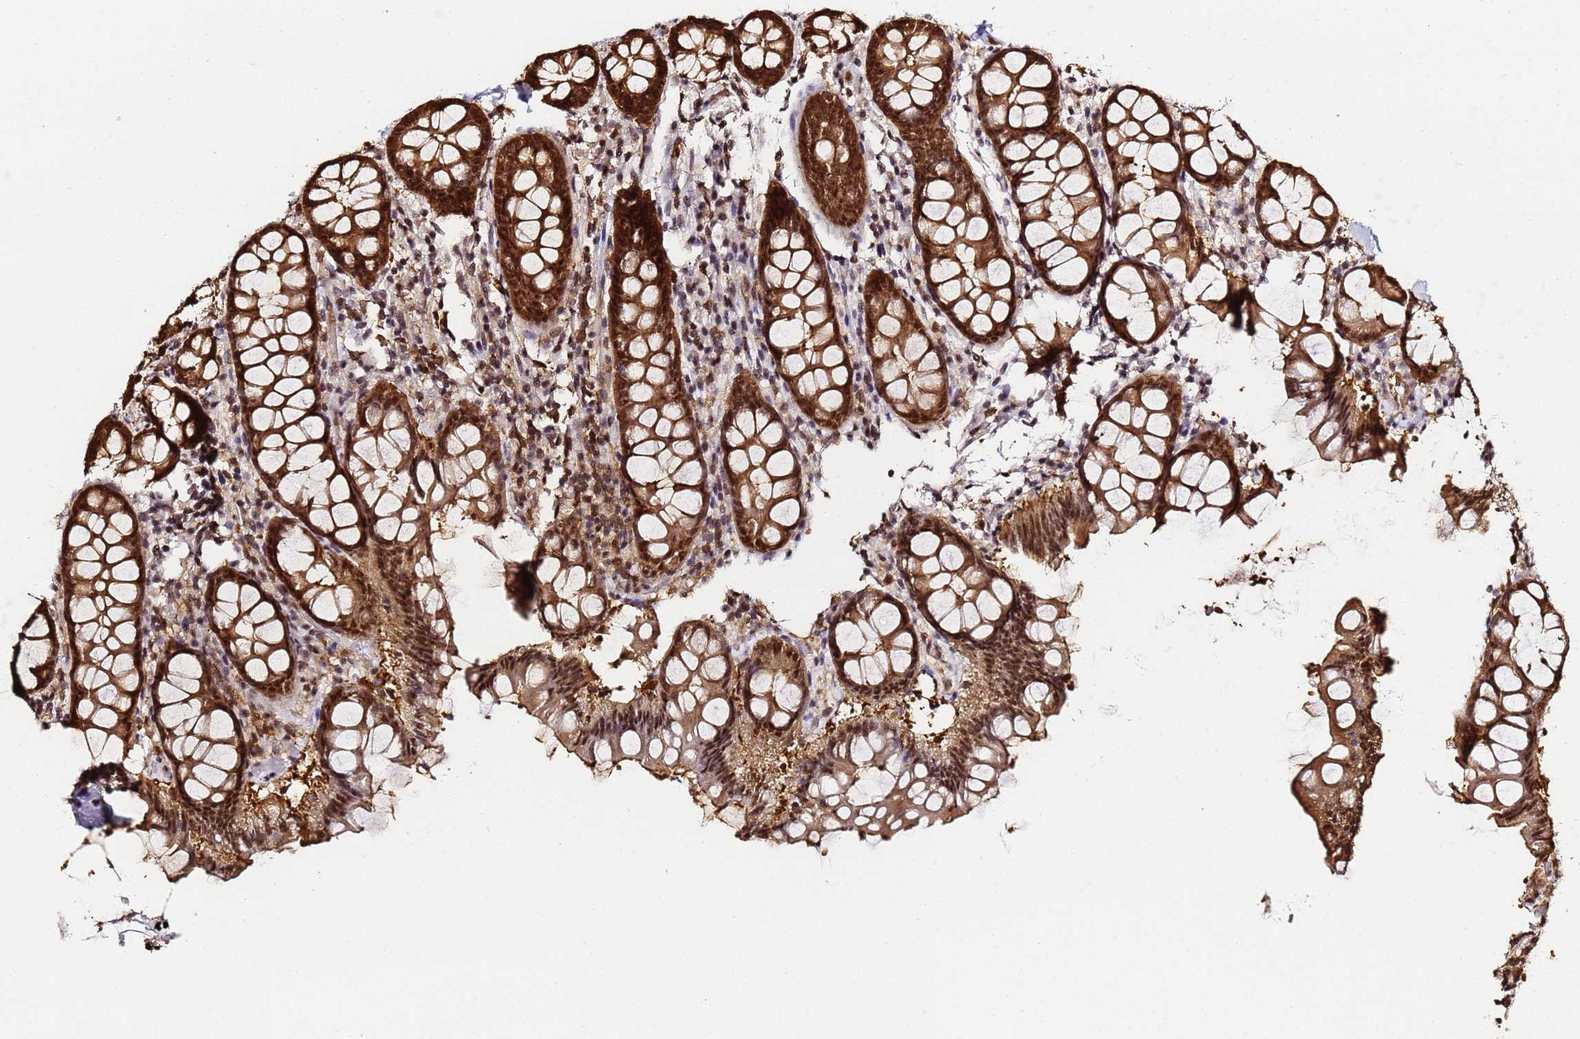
{"staining": {"intensity": "moderate", "quantity": ">75%", "location": "cytoplasmic/membranous,nuclear"}, "tissue": "colon", "cell_type": "Endothelial cells", "image_type": "normal", "snomed": [{"axis": "morphology", "description": "Normal tissue, NOS"}, {"axis": "topography", "description": "Colon"}], "caption": "Immunohistochemical staining of normal human colon demonstrates moderate cytoplasmic/membranous,nuclear protein positivity in approximately >75% of endothelial cells.", "gene": "PPP4C", "patient": {"sex": "female", "age": 79}}